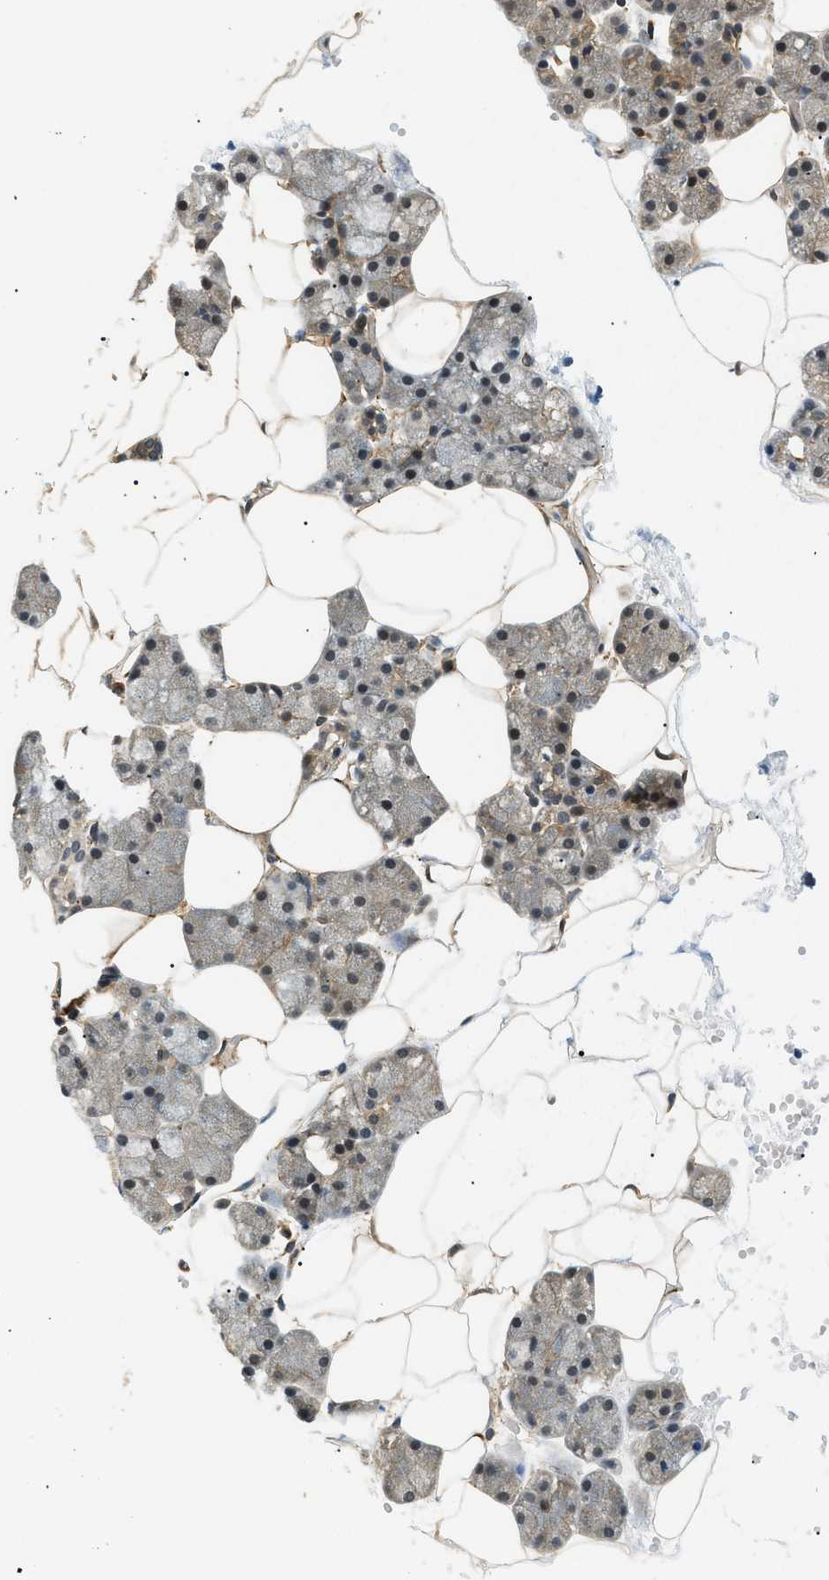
{"staining": {"intensity": "moderate", "quantity": ">75%", "location": "cytoplasmic/membranous,nuclear"}, "tissue": "salivary gland", "cell_type": "Glandular cells", "image_type": "normal", "snomed": [{"axis": "morphology", "description": "Normal tissue, NOS"}, {"axis": "topography", "description": "Salivary gland"}], "caption": "A brown stain labels moderate cytoplasmic/membranous,nuclear expression of a protein in glandular cells of normal human salivary gland. The protein of interest is stained brown, and the nuclei are stained in blue (DAB (3,3'-diaminobenzidine) IHC with brightfield microscopy, high magnification).", "gene": "ATP6AP1", "patient": {"sex": "male", "age": 62}}